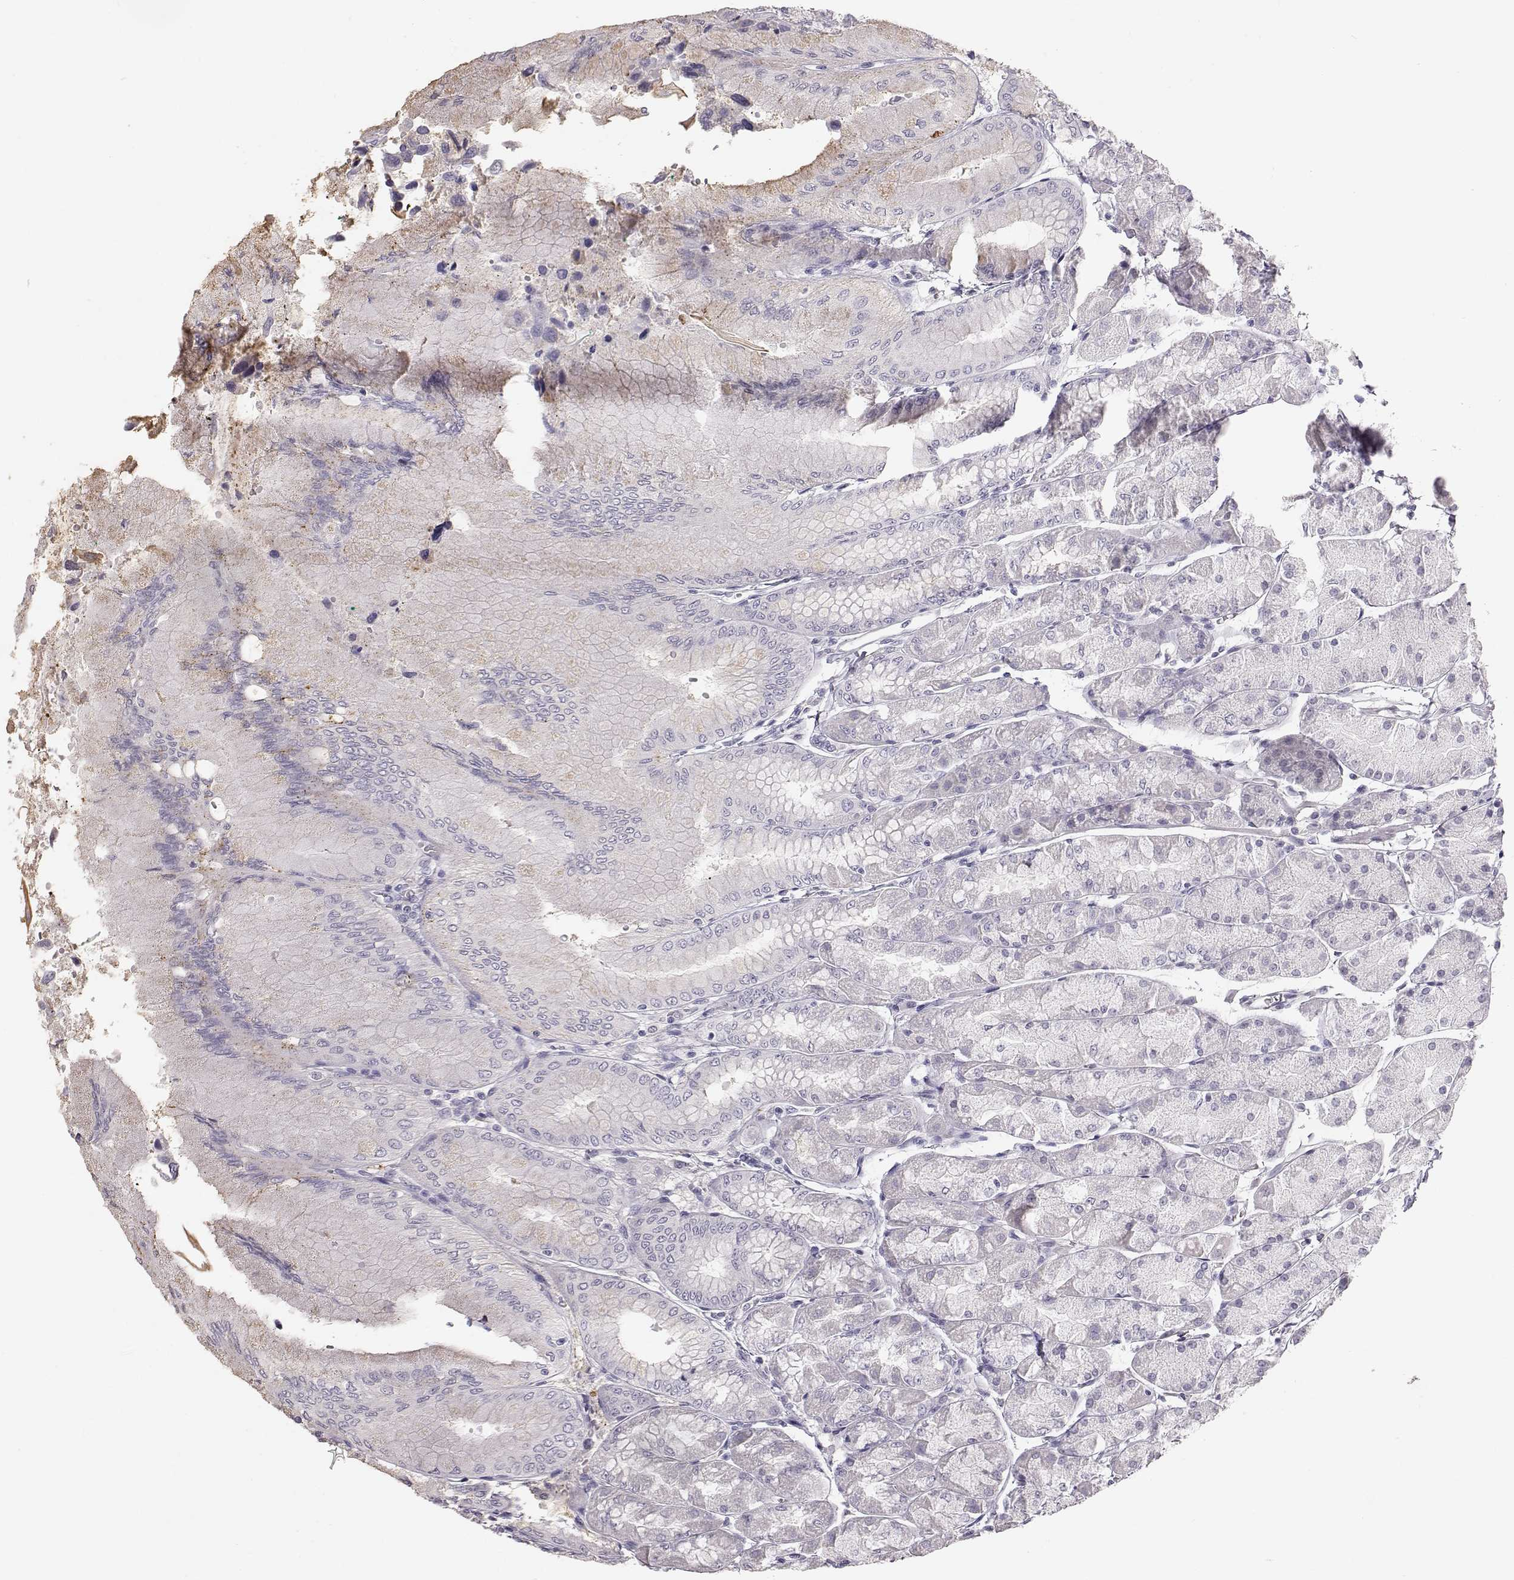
{"staining": {"intensity": "negative", "quantity": "none", "location": "none"}, "tissue": "stomach", "cell_type": "Glandular cells", "image_type": "normal", "snomed": [{"axis": "morphology", "description": "Normal tissue, NOS"}, {"axis": "topography", "description": "Stomach, upper"}], "caption": "Immunohistochemical staining of normal stomach demonstrates no significant expression in glandular cells. The staining is performed using DAB brown chromogen with nuclei counter-stained in using hematoxylin.", "gene": "KRT31", "patient": {"sex": "male", "age": 60}}